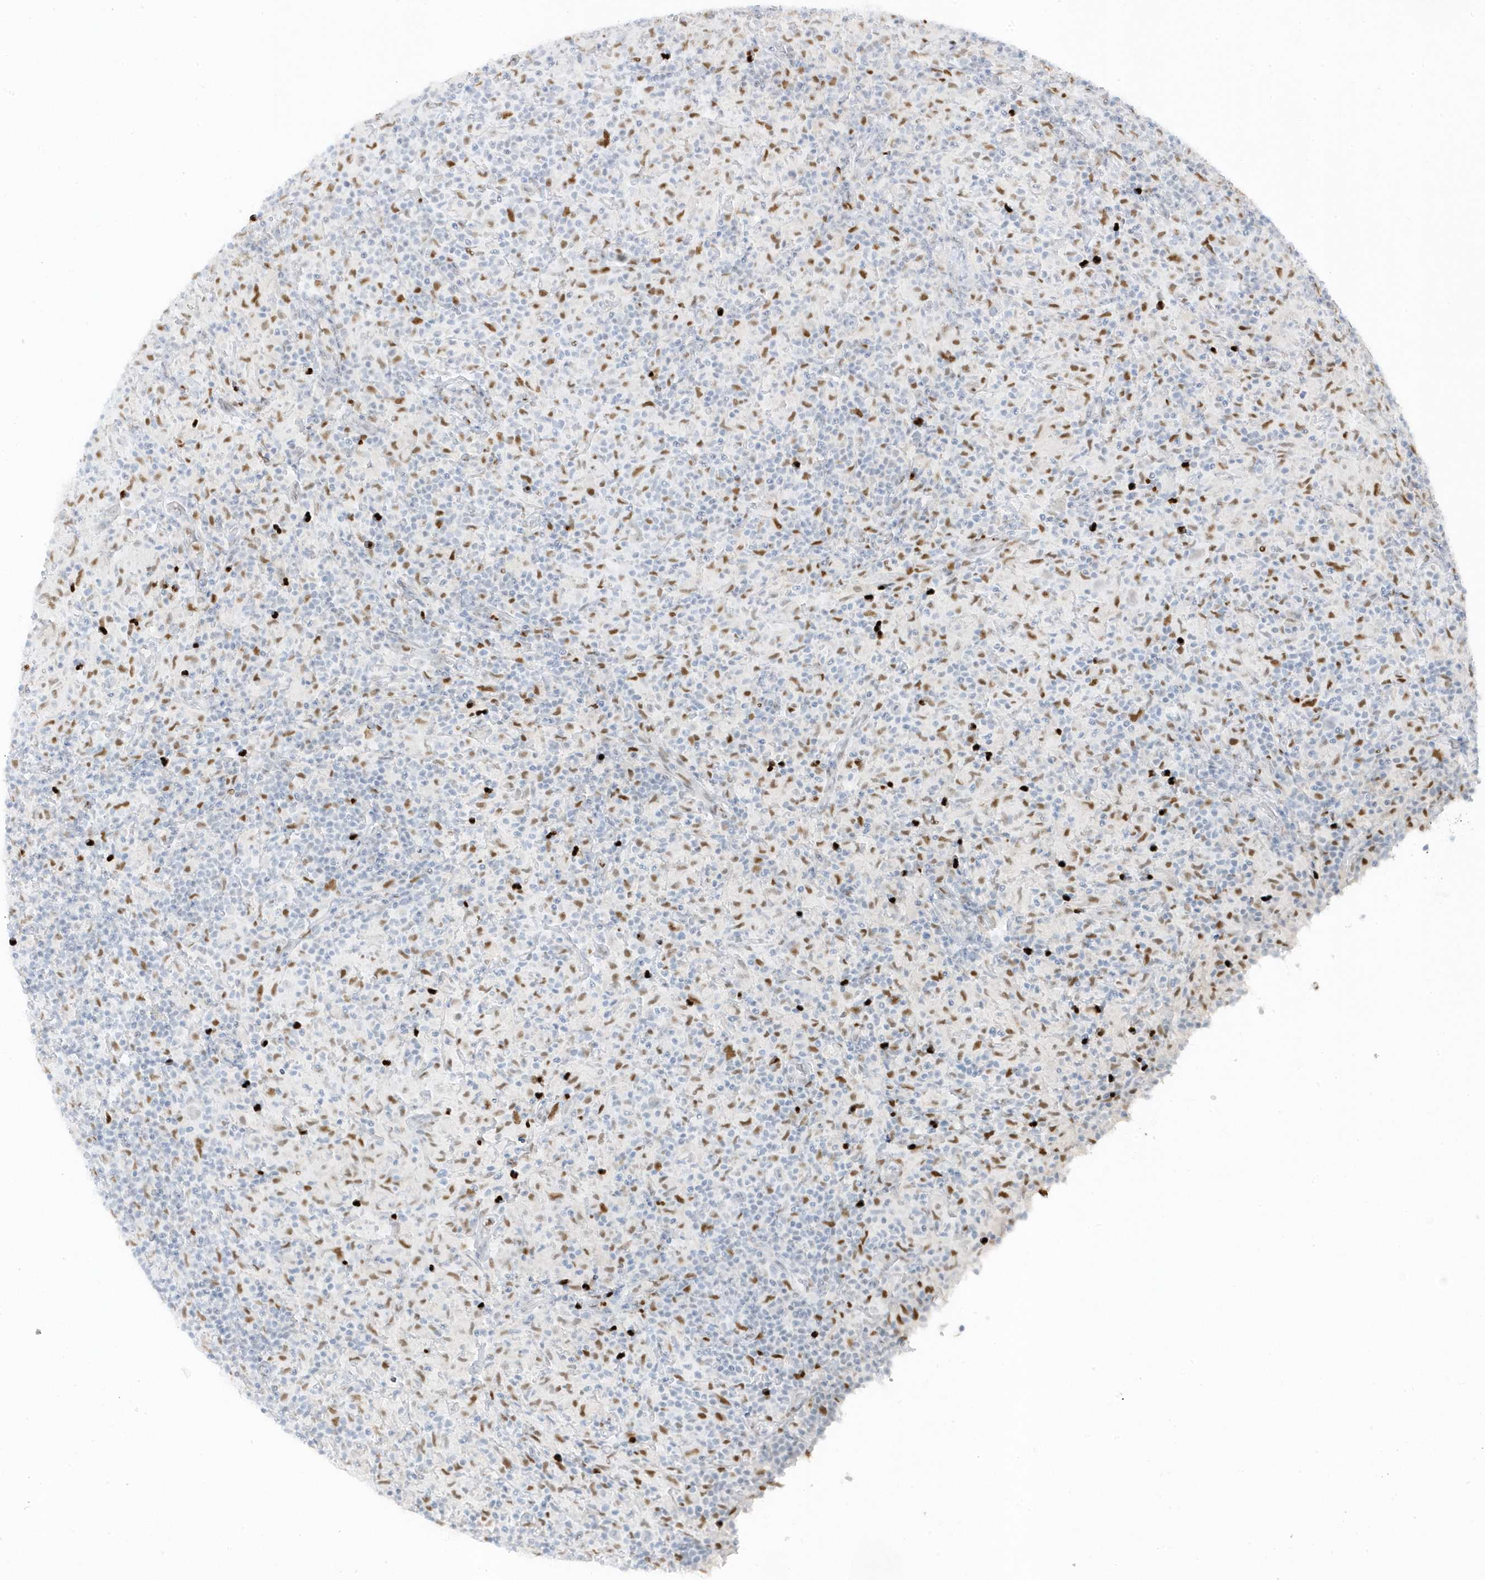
{"staining": {"intensity": "negative", "quantity": "none", "location": "none"}, "tissue": "lymphoma", "cell_type": "Tumor cells", "image_type": "cancer", "snomed": [{"axis": "morphology", "description": "Hodgkin's disease, NOS"}, {"axis": "topography", "description": "Lymph node"}], "caption": "Tumor cells show no significant protein expression in lymphoma. (DAB (3,3'-diaminobenzidine) IHC, high magnification).", "gene": "SMIM34", "patient": {"sex": "male", "age": 70}}